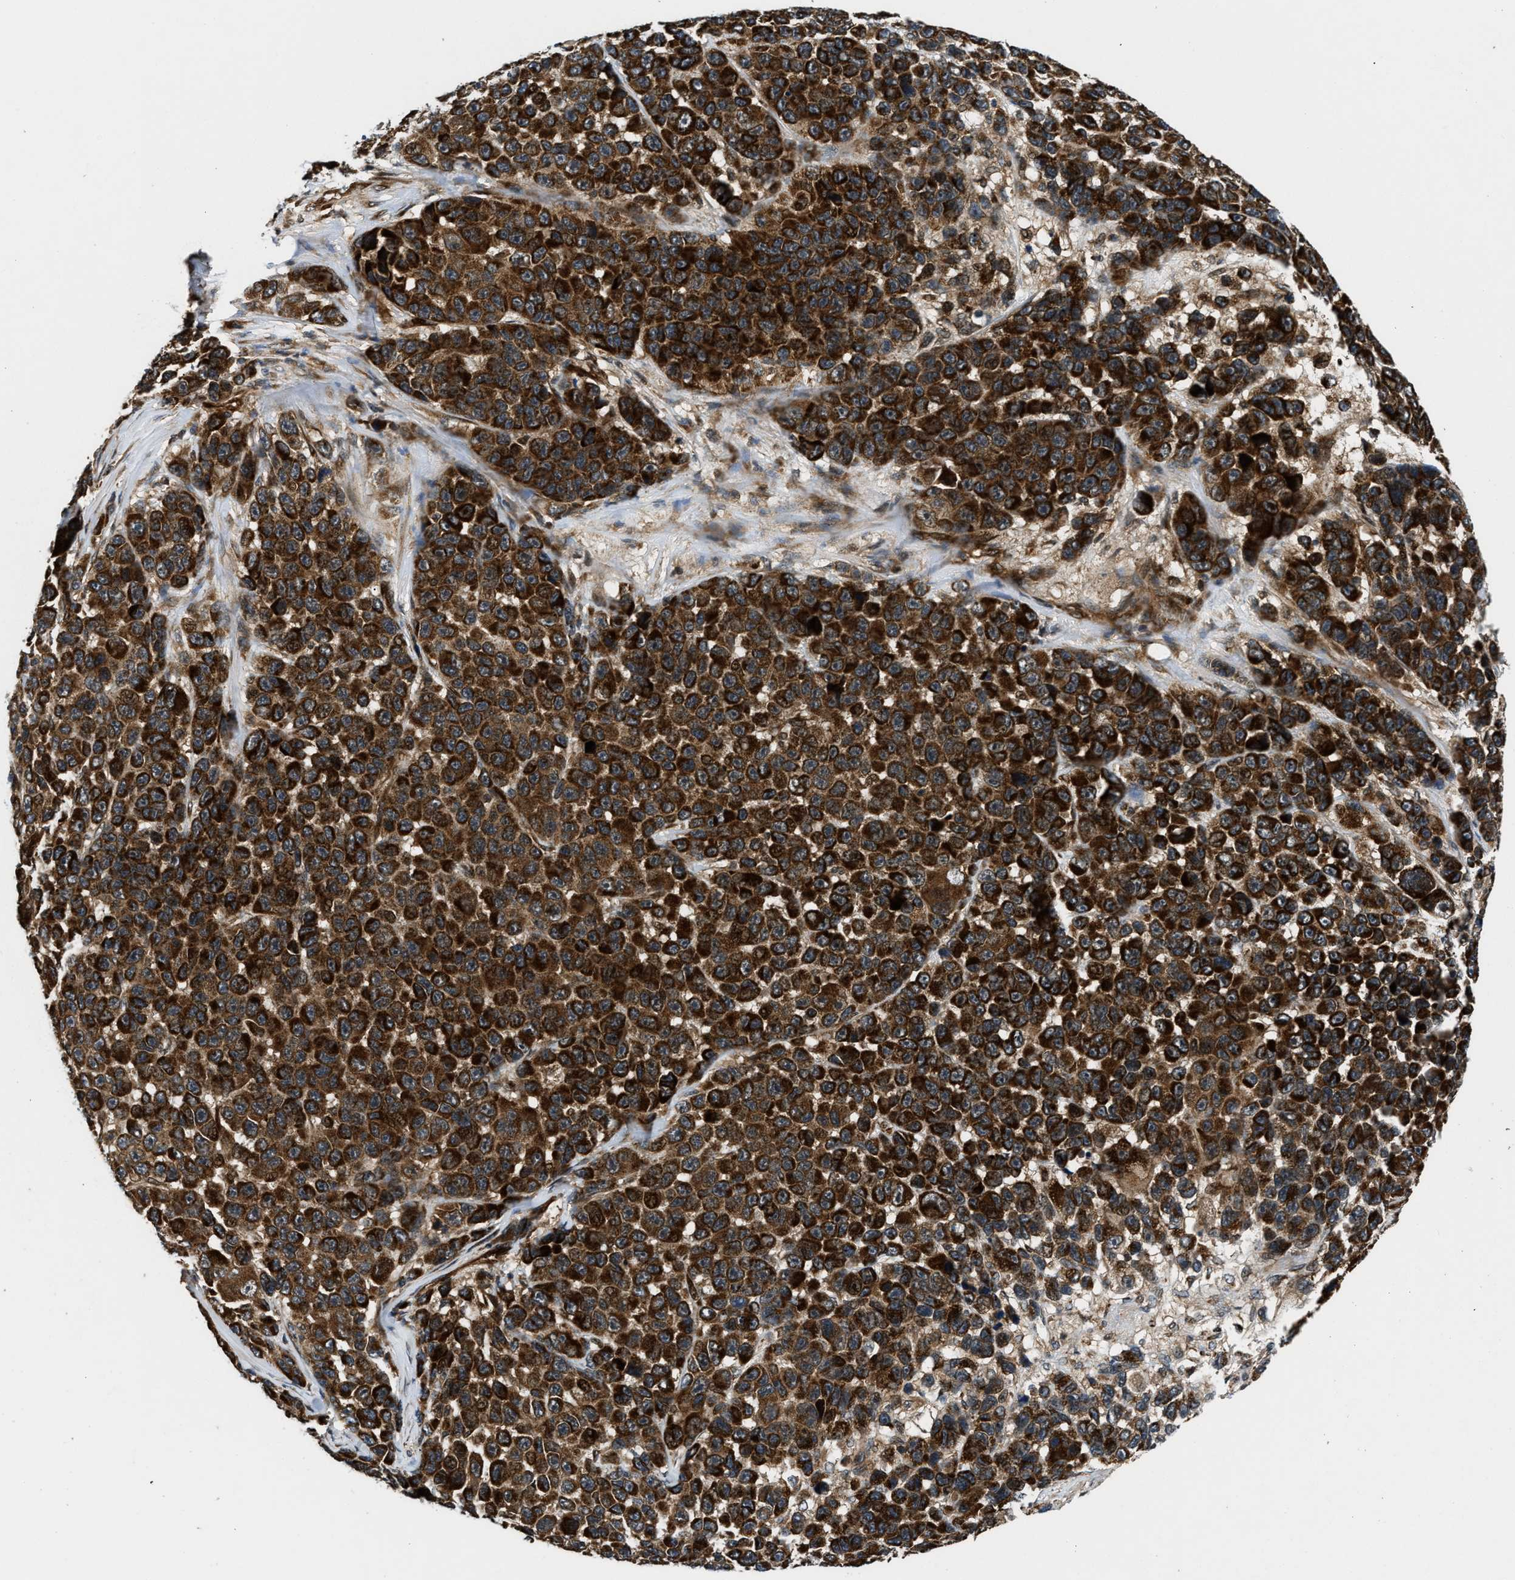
{"staining": {"intensity": "strong", "quantity": ">75%", "location": "cytoplasmic/membranous"}, "tissue": "melanoma", "cell_type": "Tumor cells", "image_type": "cancer", "snomed": [{"axis": "morphology", "description": "Malignant melanoma, NOS"}, {"axis": "topography", "description": "Skin"}], "caption": "IHC (DAB) staining of malignant melanoma exhibits strong cytoplasmic/membranous protein positivity in approximately >75% of tumor cells. (DAB IHC with brightfield microscopy, high magnification).", "gene": "PNPLA8", "patient": {"sex": "male", "age": 53}}